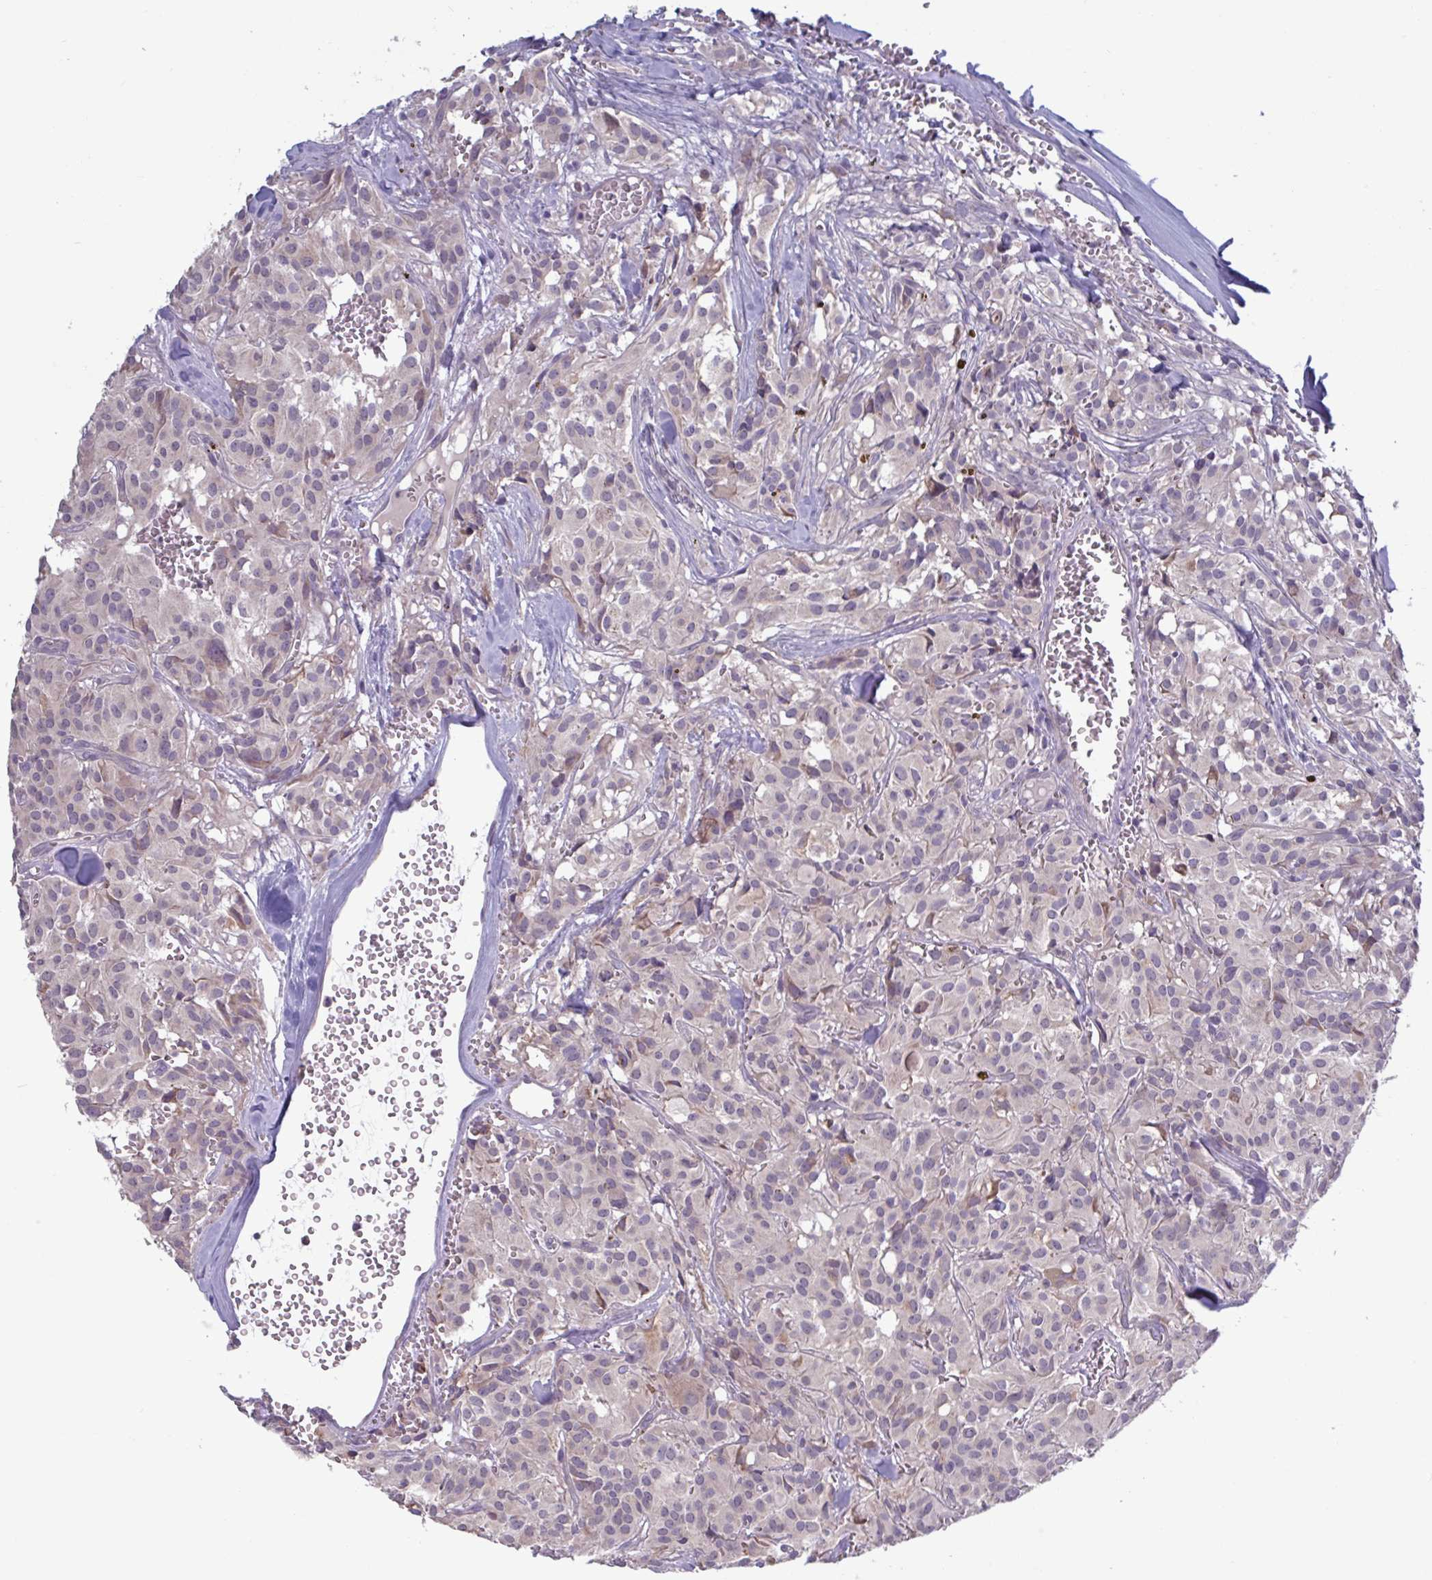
{"staining": {"intensity": "negative", "quantity": "none", "location": "none"}, "tissue": "glioma", "cell_type": "Tumor cells", "image_type": "cancer", "snomed": [{"axis": "morphology", "description": "Glioma, malignant, Low grade"}, {"axis": "topography", "description": "Brain"}], "caption": "IHC micrograph of neoplastic tissue: glioma stained with DAB exhibits no significant protein positivity in tumor cells.", "gene": "CD1E", "patient": {"sex": "male", "age": 42}}